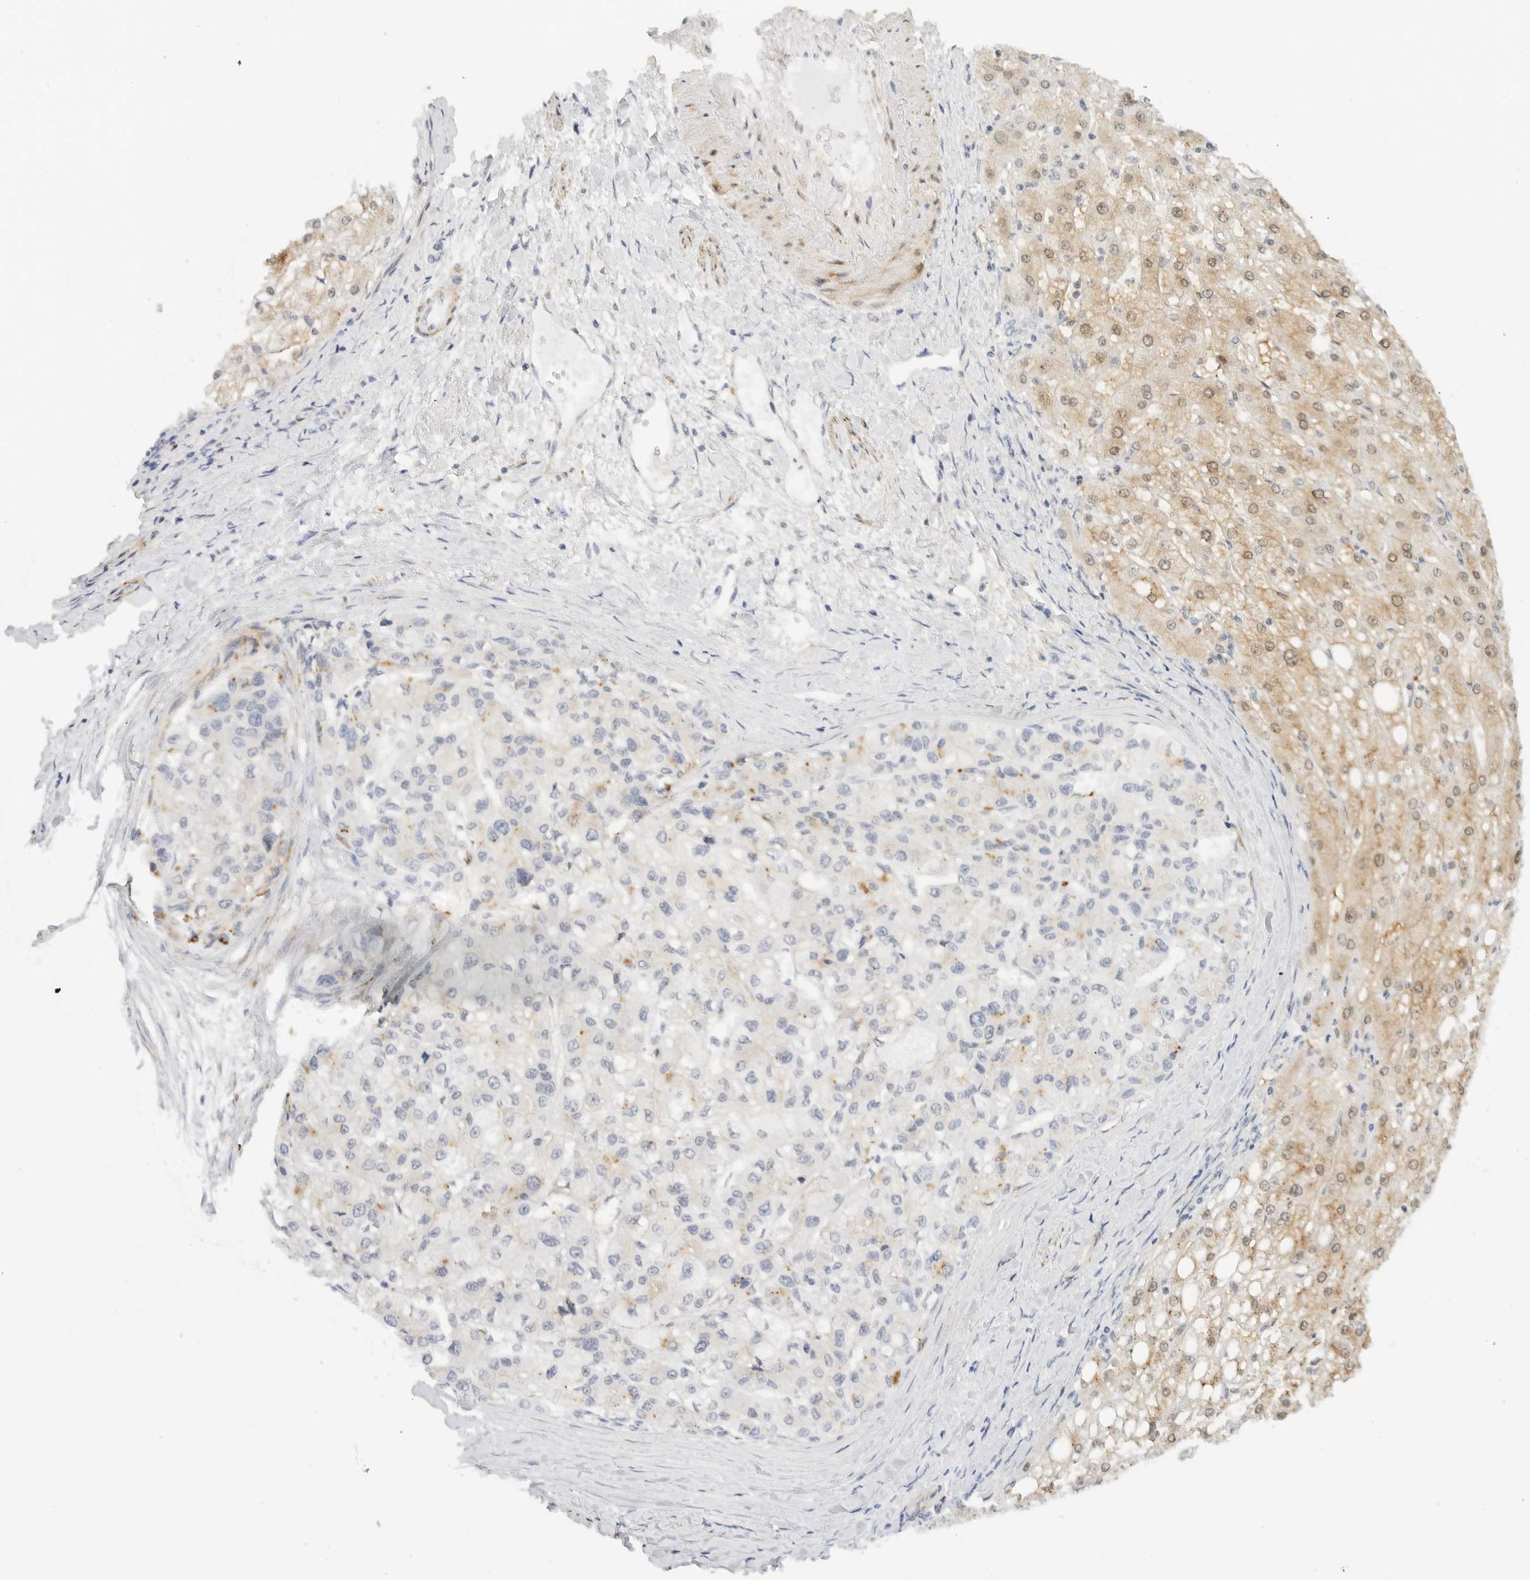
{"staining": {"intensity": "weak", "quantity": "25%-75%", "location": "cytoplasmic/membranous,nuclear"}, "tissue": "liver cancer", "cell_type": "Tumor cells", "image_type": "cancer", "snomed": [{"axis": "morphology", "description": "Carcinoma, Hepatocellular, NOS"}, {"axis": "topography", "description": "Liver"}], "caption": "Liver hepatocellular carcinoma stained with a protein marker exhibits weak staining in tumor cells.", "gene": "PCDH19", "patient": {"sex": "male", "age": 80}}